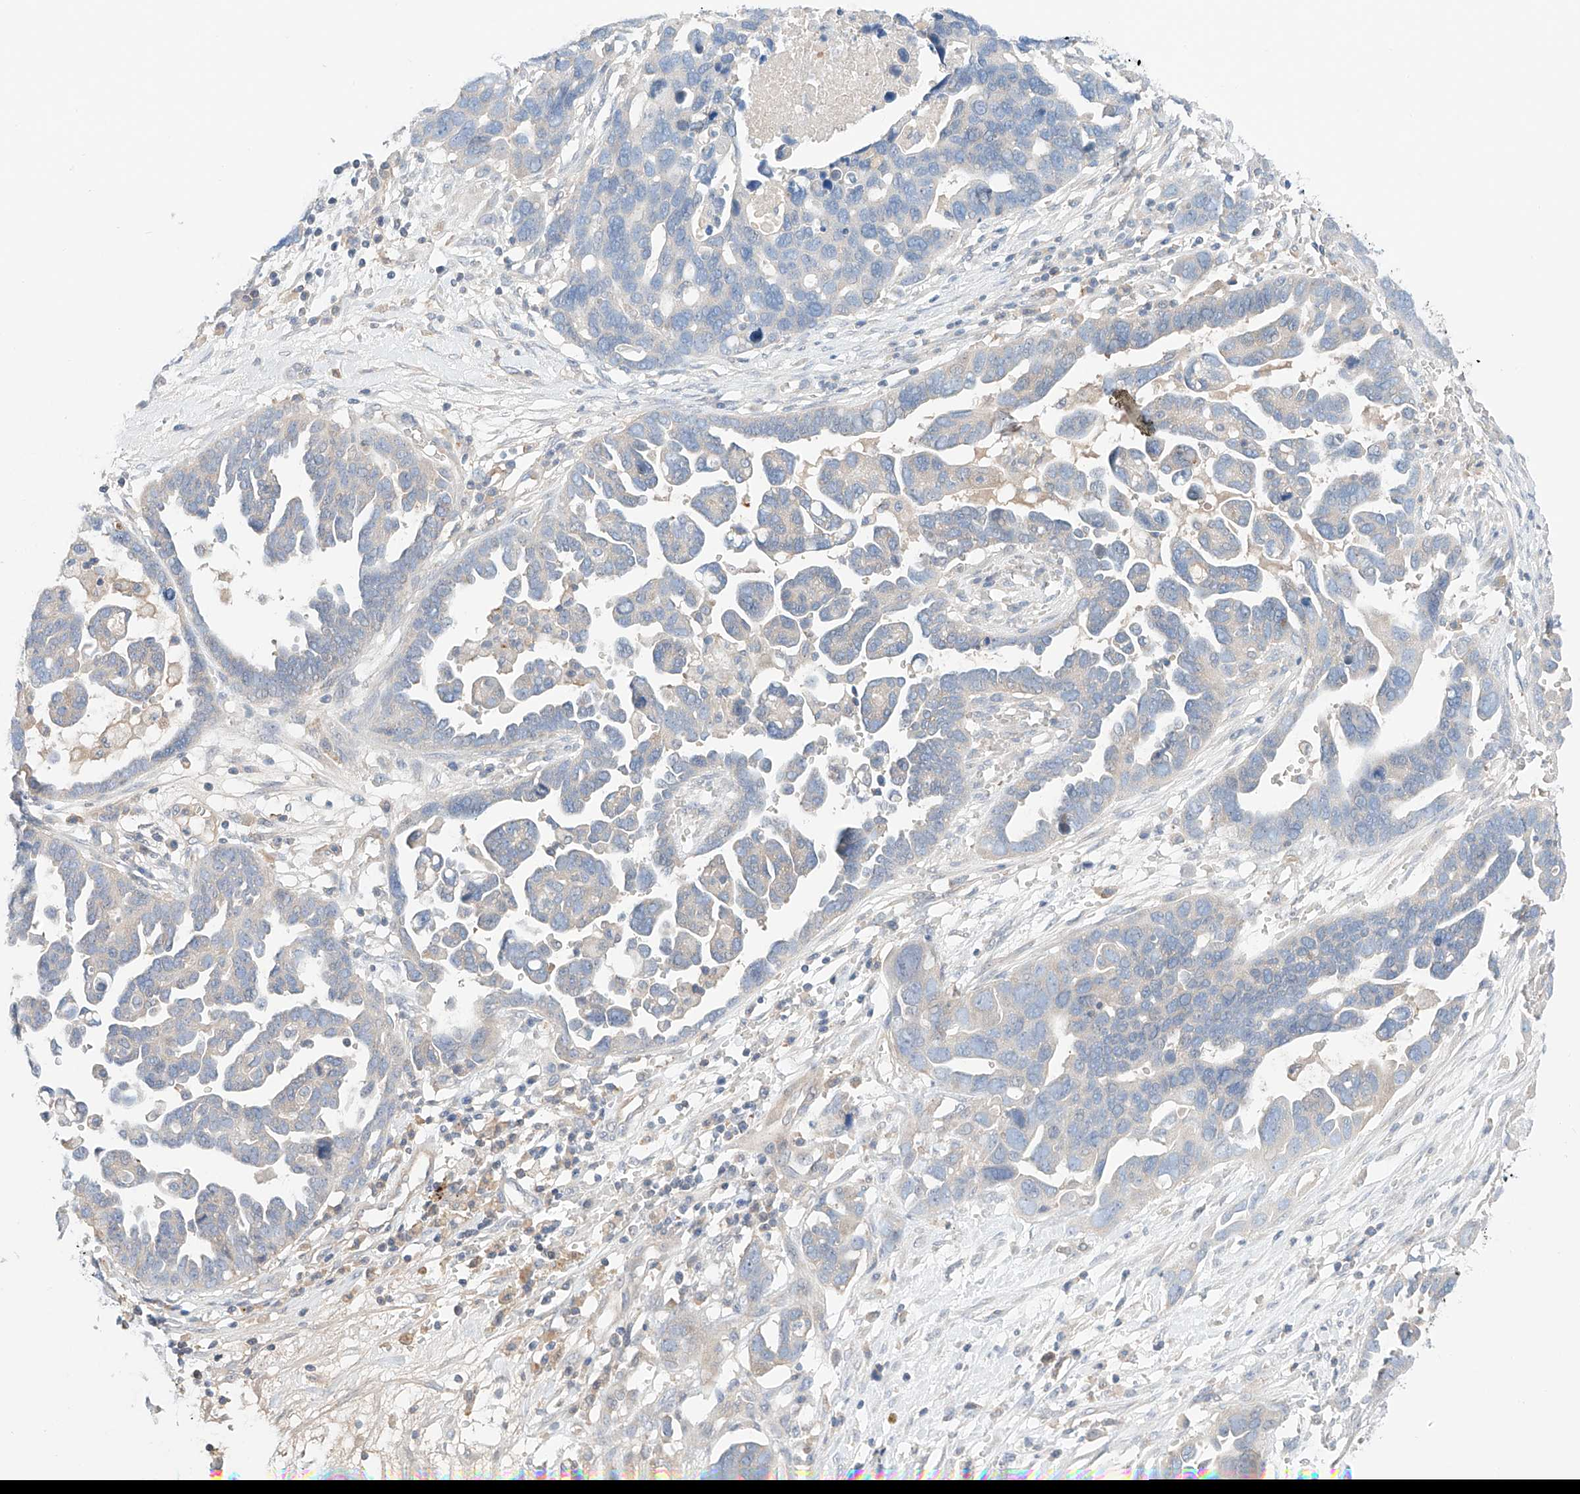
{"staining": {"intensity": "negative", "quantity": "none", "location": "none"}, "tissue": "ovarian cancer", "cell_type": "Tumor cells", "image_type": "cancer", "snomed": [{"axis": "morphology", "description": "Cystadenocarcinoma, serous, NOS"}, {"axis": "topography", "description": "Ovary"}], "caption": "Immunohistochemistry photomicrograph of neoplastic tissue: human ovarian cancer stained with DAB (3,3'-diaminobenzidine) shows no significant protein positivity in tumor cells.", "gene": "PGGT1B", "patient": {"sex": "female", "age": 54}}